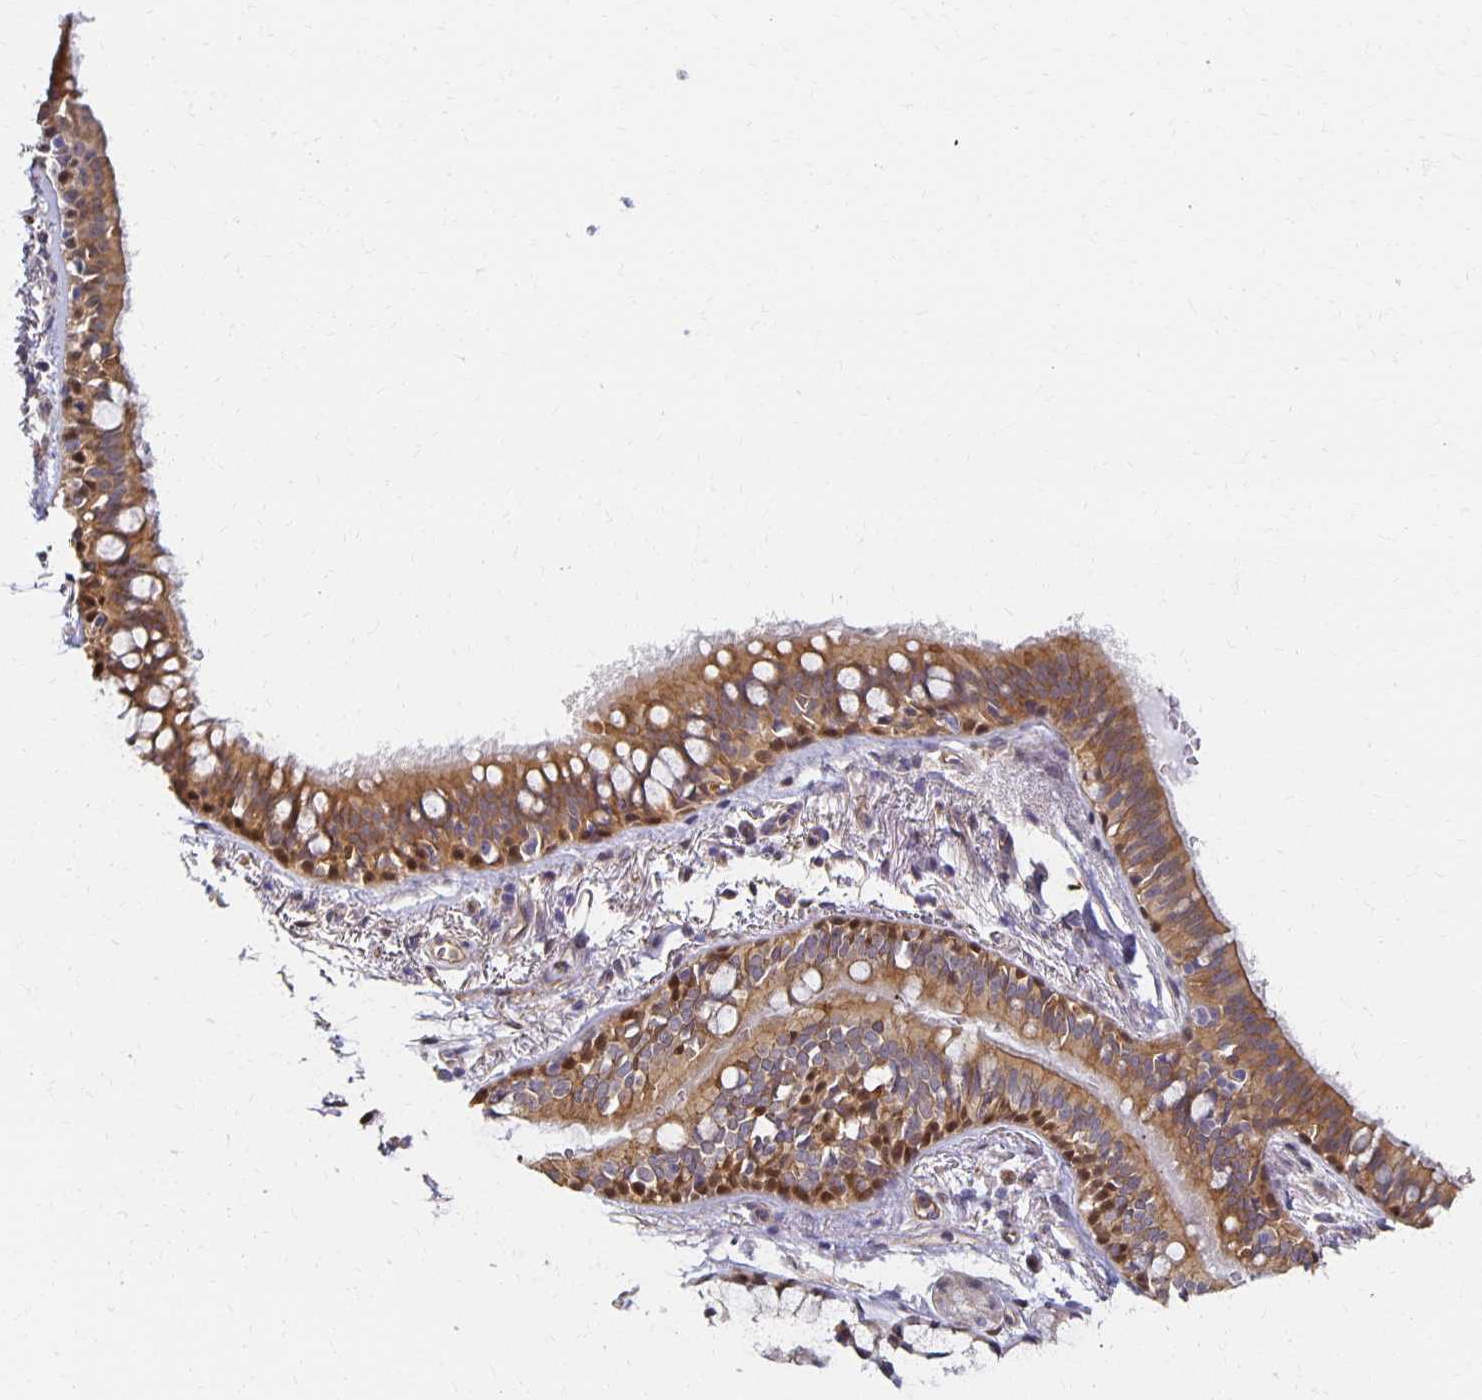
{"staining": {"intensity": "moderate", "quantity": ">75%", "location": "cytoplasmic/membranous"}, "tissue": "bronchus", "cell_type": "Respiratory epithelial cells", "image_type": "normal", "snomed": [{"axis": "morphology", "description": "Normal tissue, NOS"}, {"axis": "topography", "description": "Bronchus"}], "caption": "A brown stain shows moderate cytoplasmic/membranous staining of a protein in respiratory epithelial cells of normal human bronchus.", "gene": "SORL1", "patient": {"sex": "male", "age": 70}}